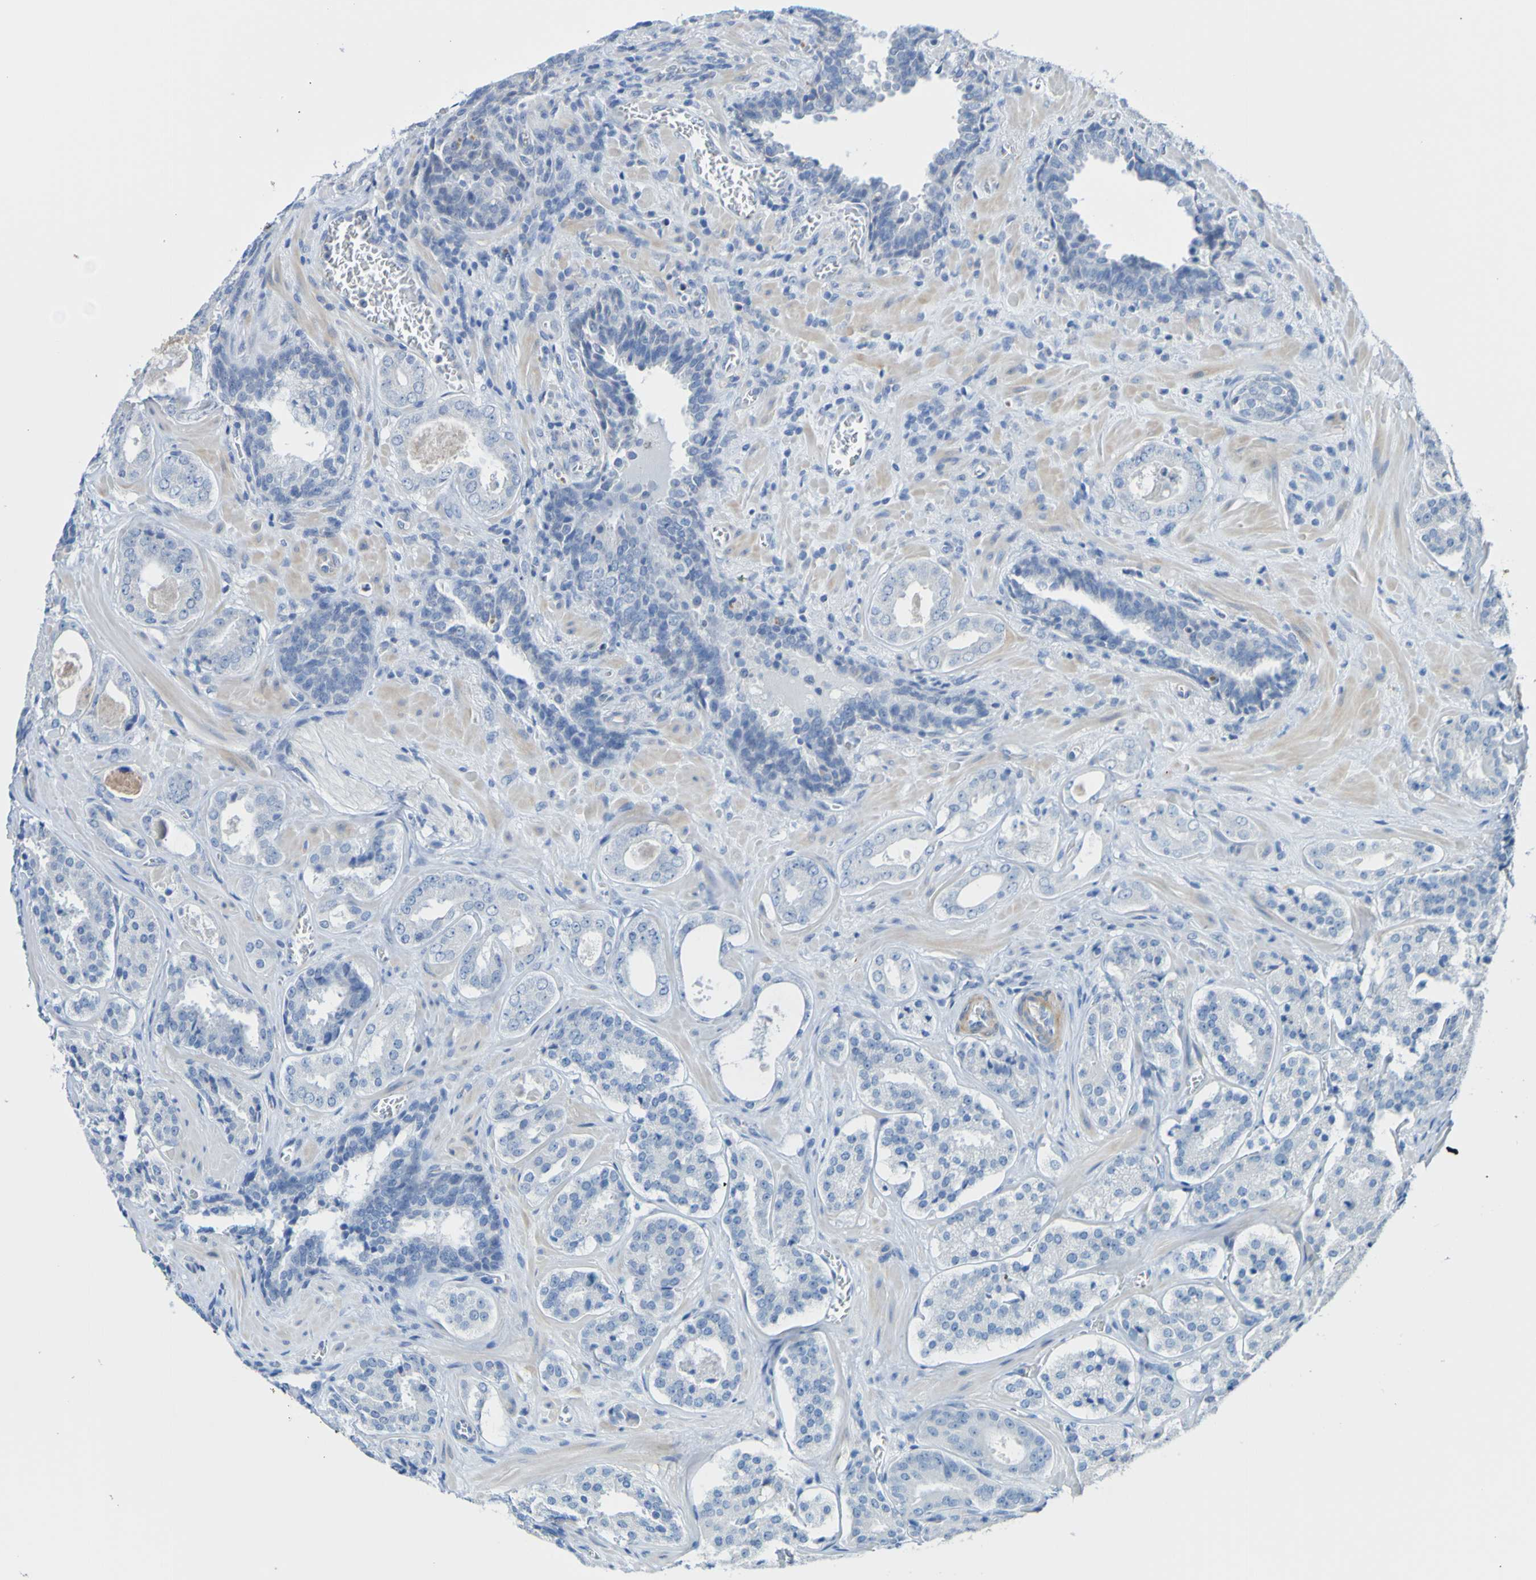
{"staining": {"intensity": "negative", "quantity": "none", "location": "none"}, "tissue": "prostate cancer", "cell_type": "Tumor cells", "image_type": "cancer", "snomed": [{"axis": "morphology", "description": "Adenocarcinoma, High grade"}, {"axis": "topography", "description": "Prostate"}], "caption": "DAB immunohistochemical staining of prostate cancer (high-grade adenocarcinoma) displays no significant positivity in tumor cells.", "gene": "ACMSD", "patient": {"sex": "male", "age": 60}}